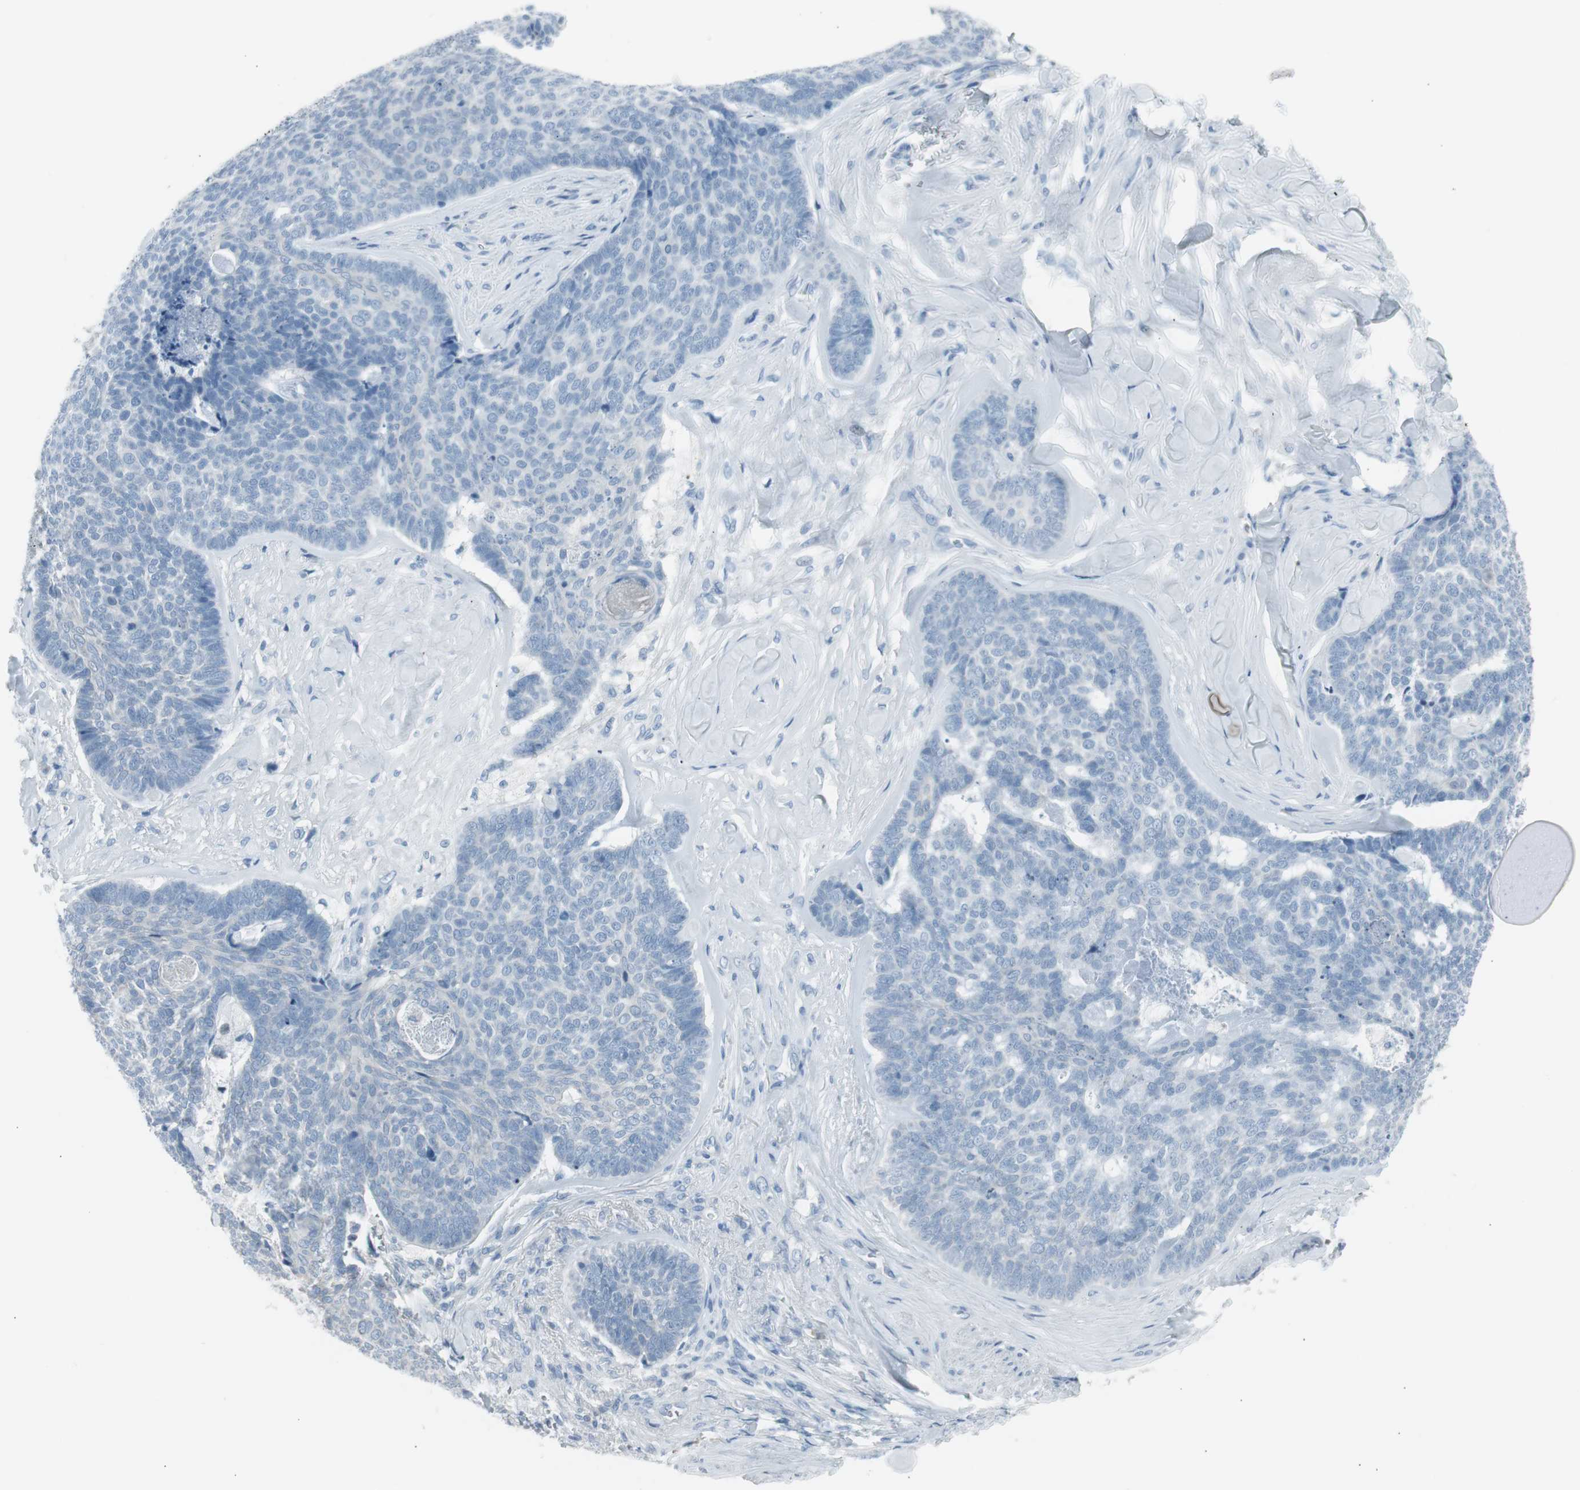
{"staining": {"intensity": "negative", "quantity": "none", "location": "none"}, "tissue": "skin cancer", "cell_type": "Tumor cells", "image_type": "cancer", "snomed": [{"axis": "morphology", "description": "Basal cell carcinoma"}, {"axis": "topography", "description": "Skin"}], "caption": "The immunohistochemistry micrograph has no significant expression in tumor cells of basal cell carcinoma (skin) tissue.", "gene": "AGR2", "patient": {"sex": "male", "age": 84}}